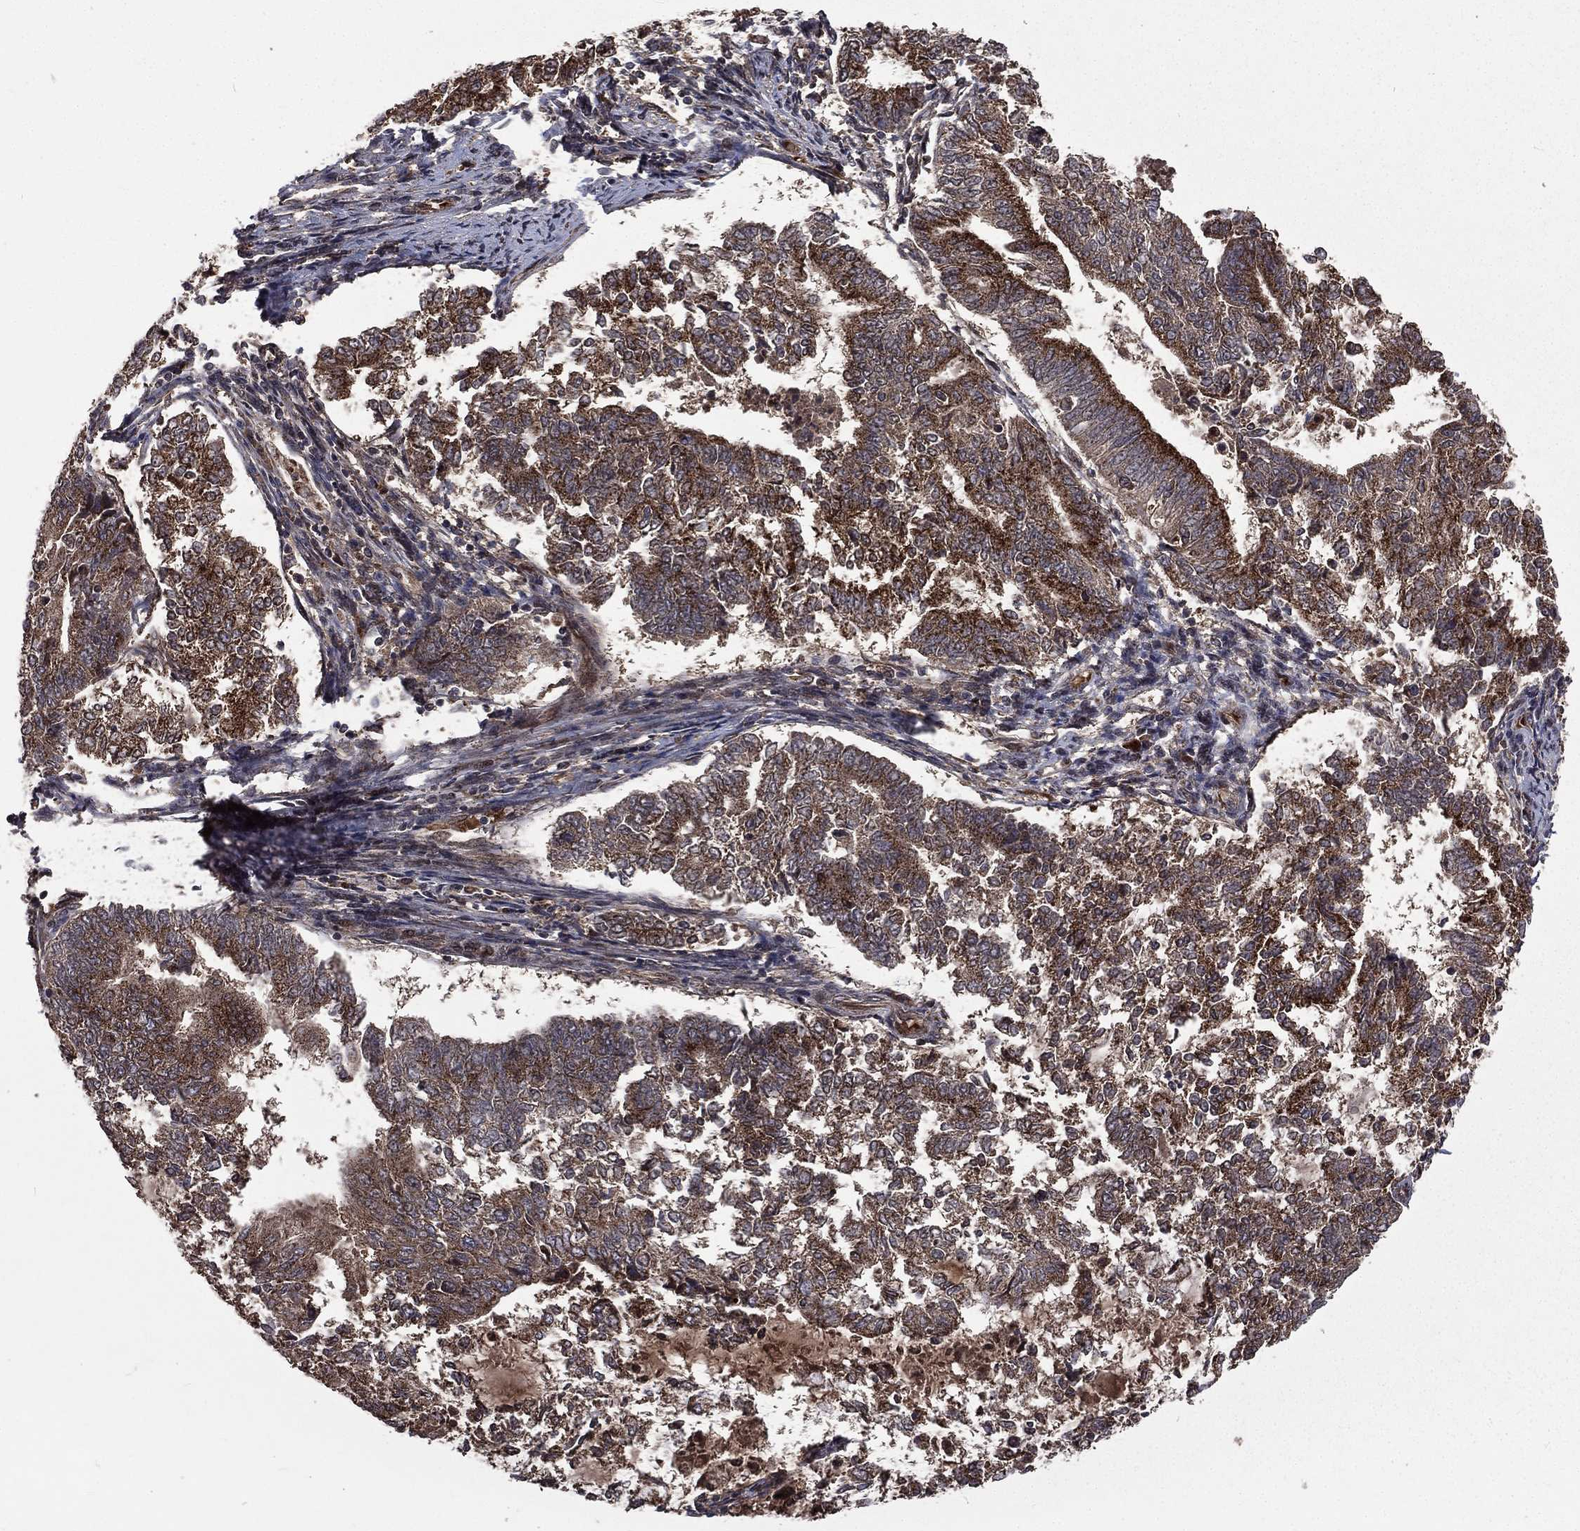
{"staining": {"intensity": "moderate", "quantity": ">75%", "location": "cytoplasmic/membranous"}, "tissue": "endometrial cancer", "cell_type": "Tumor cells", "image_type": "cancer", "snomed": [{"axis": "morphology", "description": "Adenocarcinoma, NOS"}, {"axis": "topography", "description": "Endometrium"}], "caption": "A high-resolution photomicrograph shows immunohistochemistry (IHC) staining of endometrial cancer (adenocarcinoma), which exhibits moderate cytoplasmic/membranous positivity in approximately >75% of tumor cells.", "gene": "LENG8", "patient": {"sex": "female", "age": 65}}